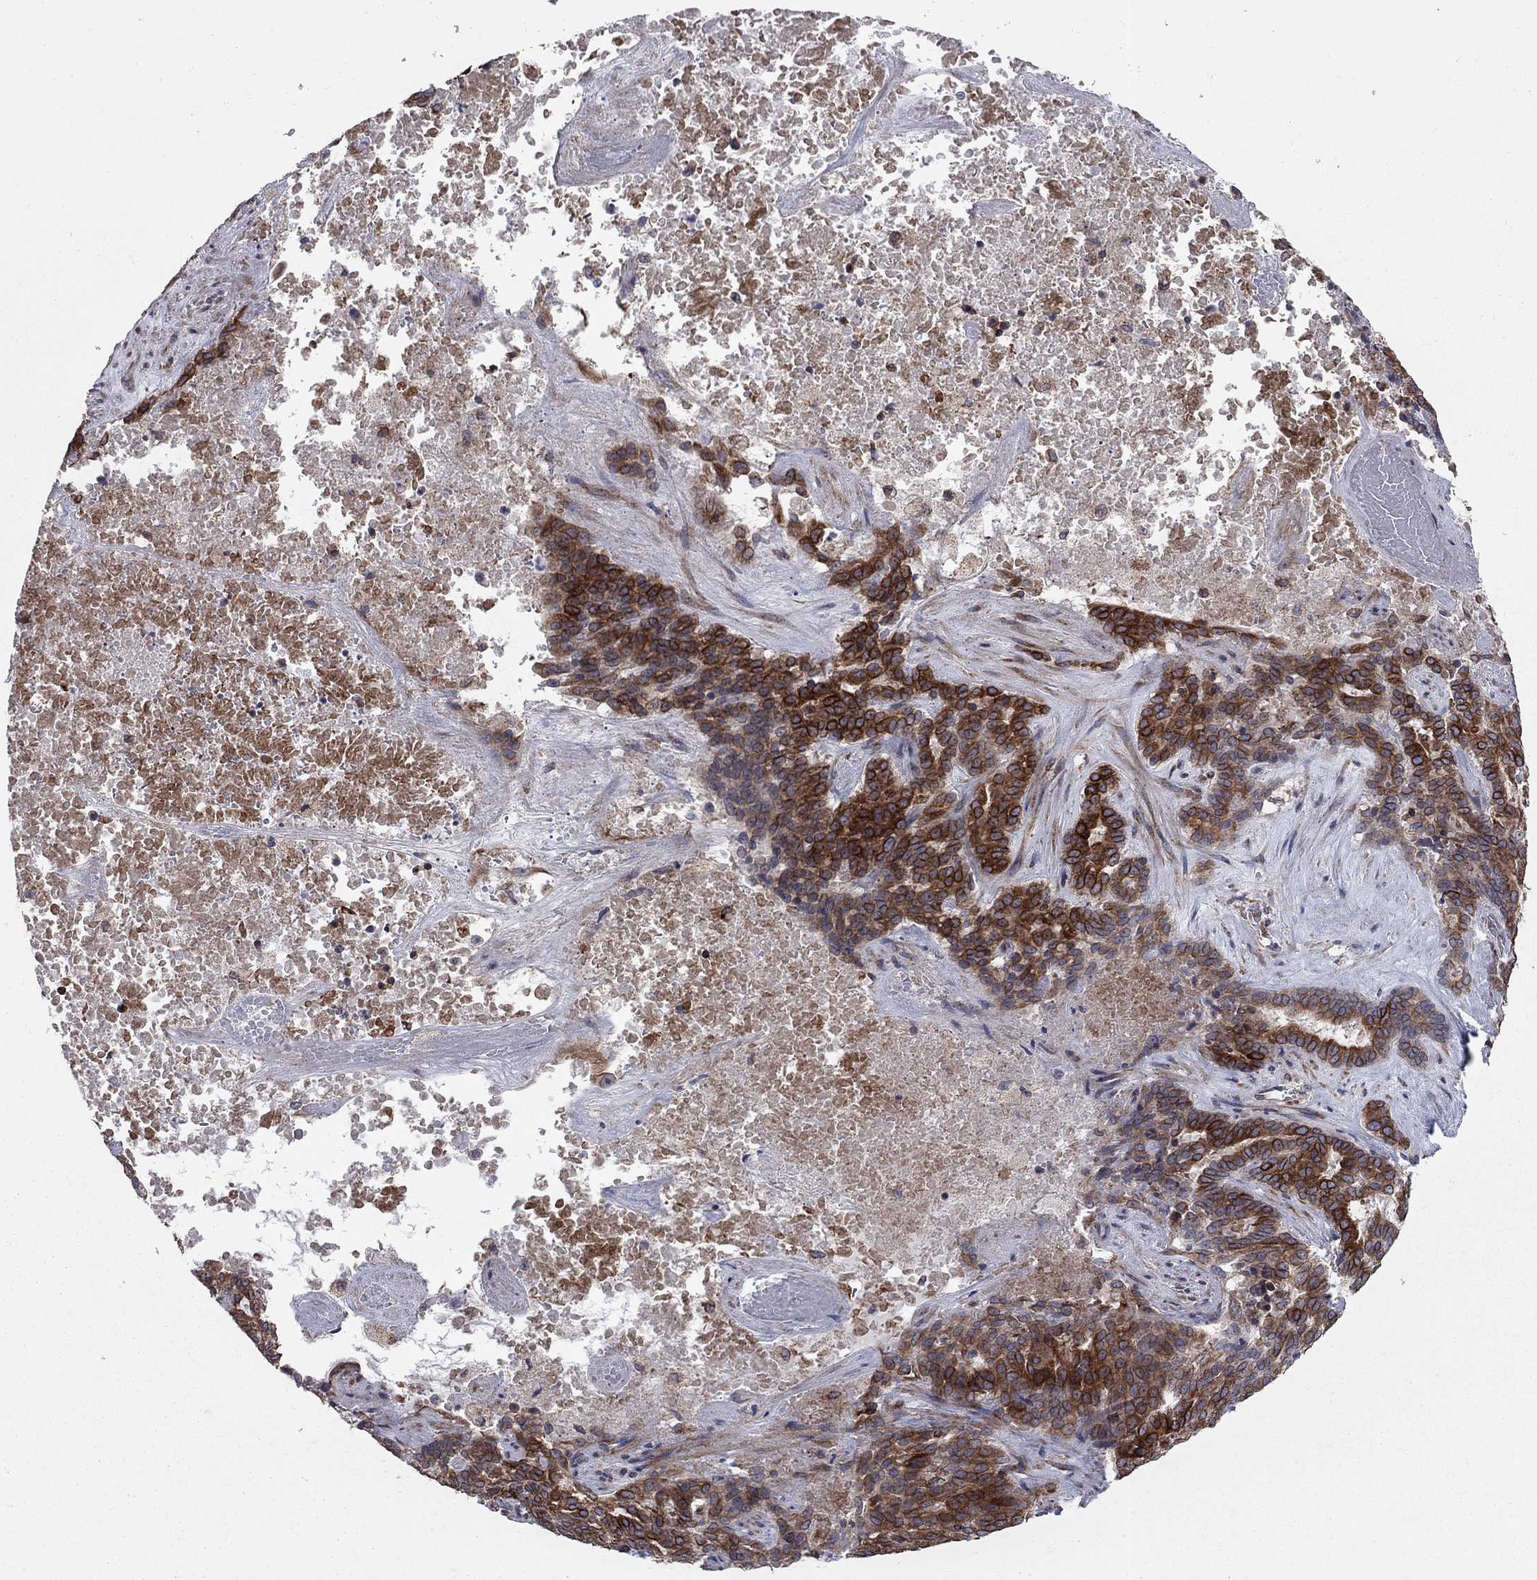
{"staining": {"intensity": "moderate", "quantity": "25%-75%", "location": "cytoplasmic/membranous"}, "tissue": "liver cancer", "cell_type": "Tumor cells", "image_type": "cancer", "snomed": [{"axis": "morphology", "description": "Cholangiocarcinoma"}, {"axis": "topography", "description": "Liver"}], "caption": "High-magnification brightfield microscopy of liver cancer stained with DAB (brown) and counterstained with hematoxylin (blue). tumor cells exhibit moderate cytoplasmic/membranous positivity is appreciated in about25%-75% of cells. Using DAB (3,3'-diaminobenzidine) (brown) and hematoxylin (blue) stains, captured at high magnification using brightfield microscopy.", "gene": "CLPTM1", "patient": {"sex": "female", "age": 47}}